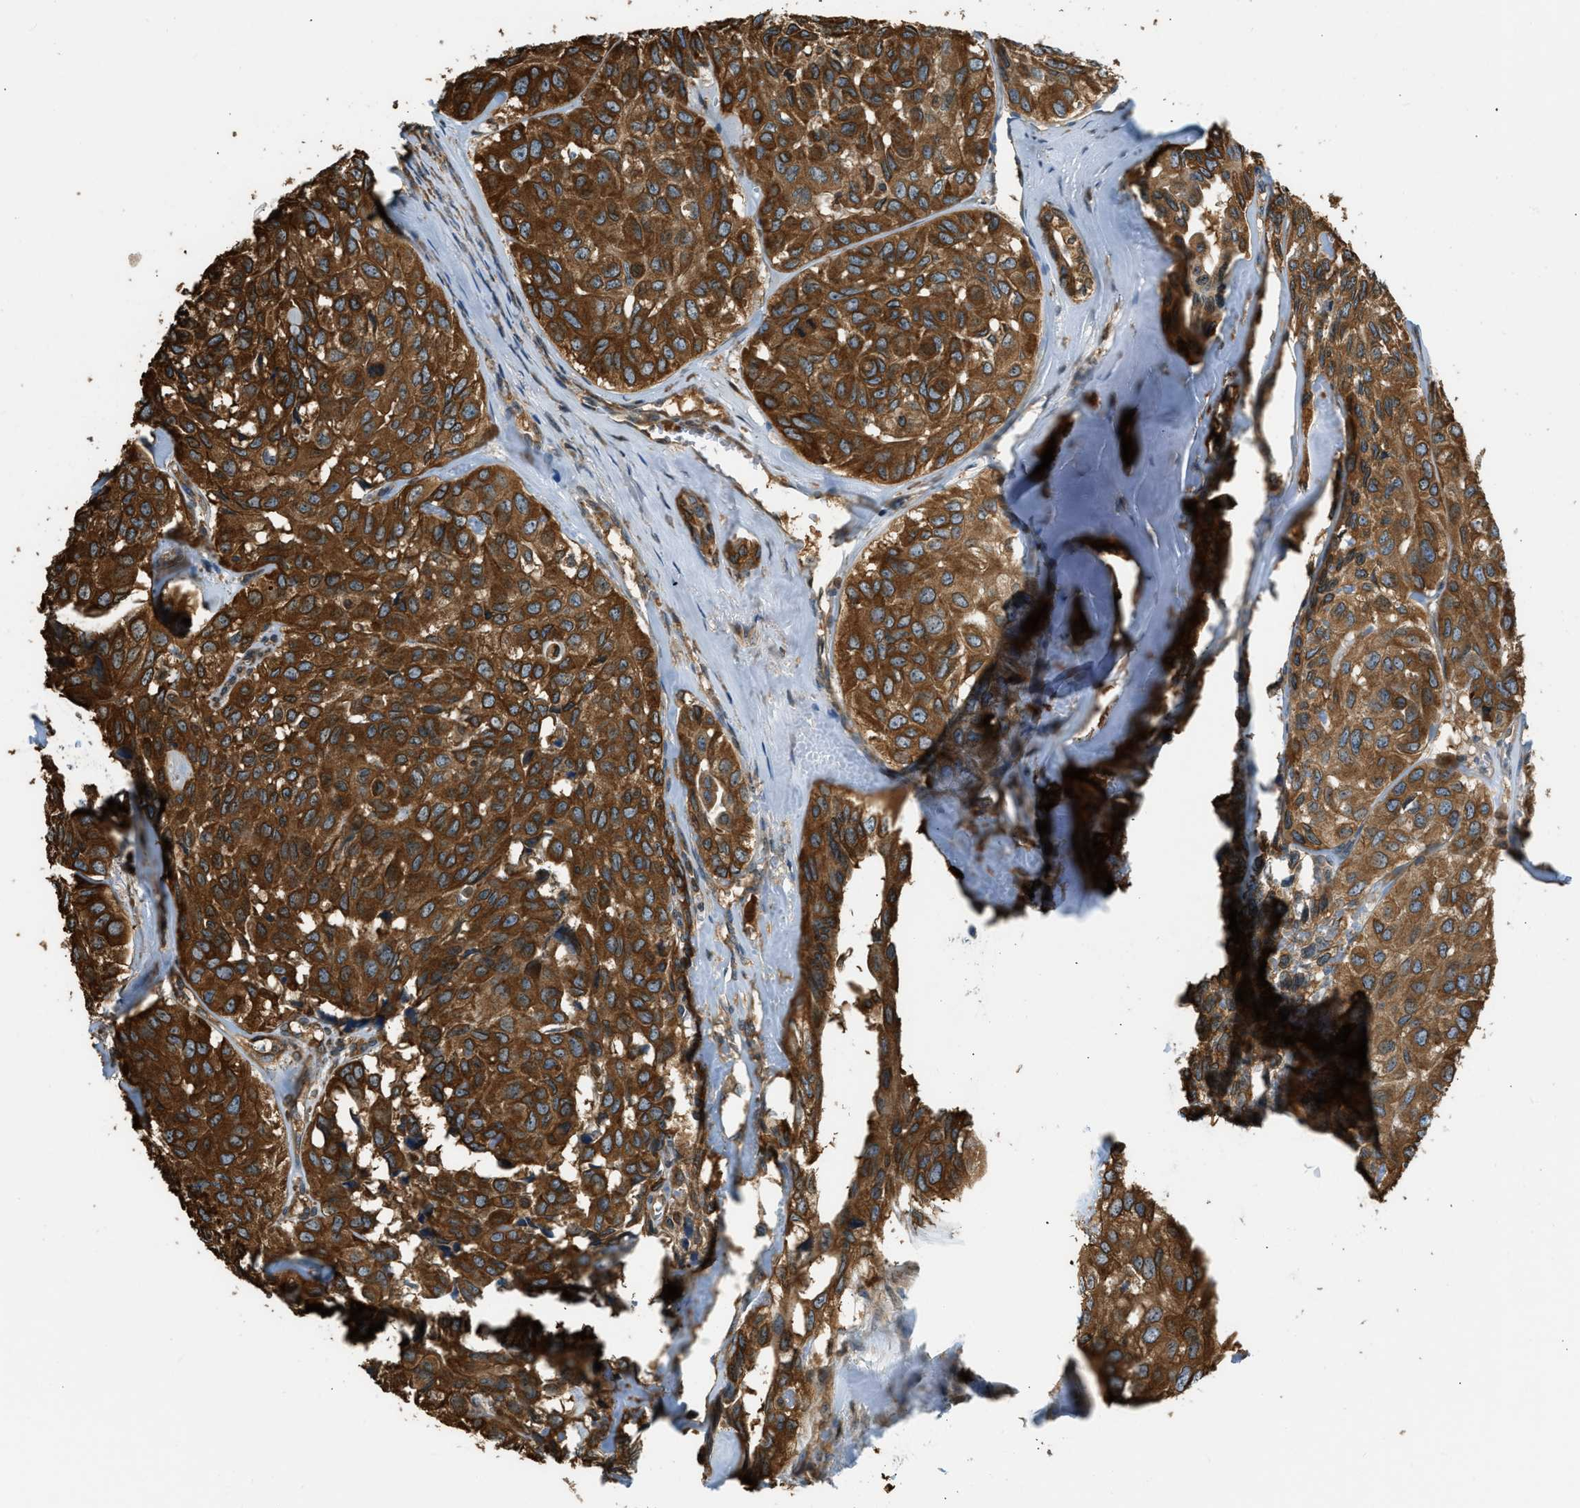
{"staining": {"intensity": "strong", "quantity": ">75%", "location": "cytoplasmic/membranous"}, "tissue": "head and neck cancer", "cell_type": "Tumor cells", "image_type": "cancer", "snomed": [{"axis": "morphology", "description": "Adenocarcinoma, NOS"}, {"axis": "topography", "description": "Salivary gland, NOS"}, {"axis": "topography", "description": "Head-Neck"}], "caption": "Immunohistochemistry micrograph of neoplastic tissue: adenocarcinoma (head and neck) stained using immunohistochemistry reveals high levels of strong protein expression localized specifically in the cytoplasmic/membranous of tumor cells, appearing as a cytoplasmic/membranous brown color.", "gene": "OS9", "patient": {"sex": "female", "age": 76}}